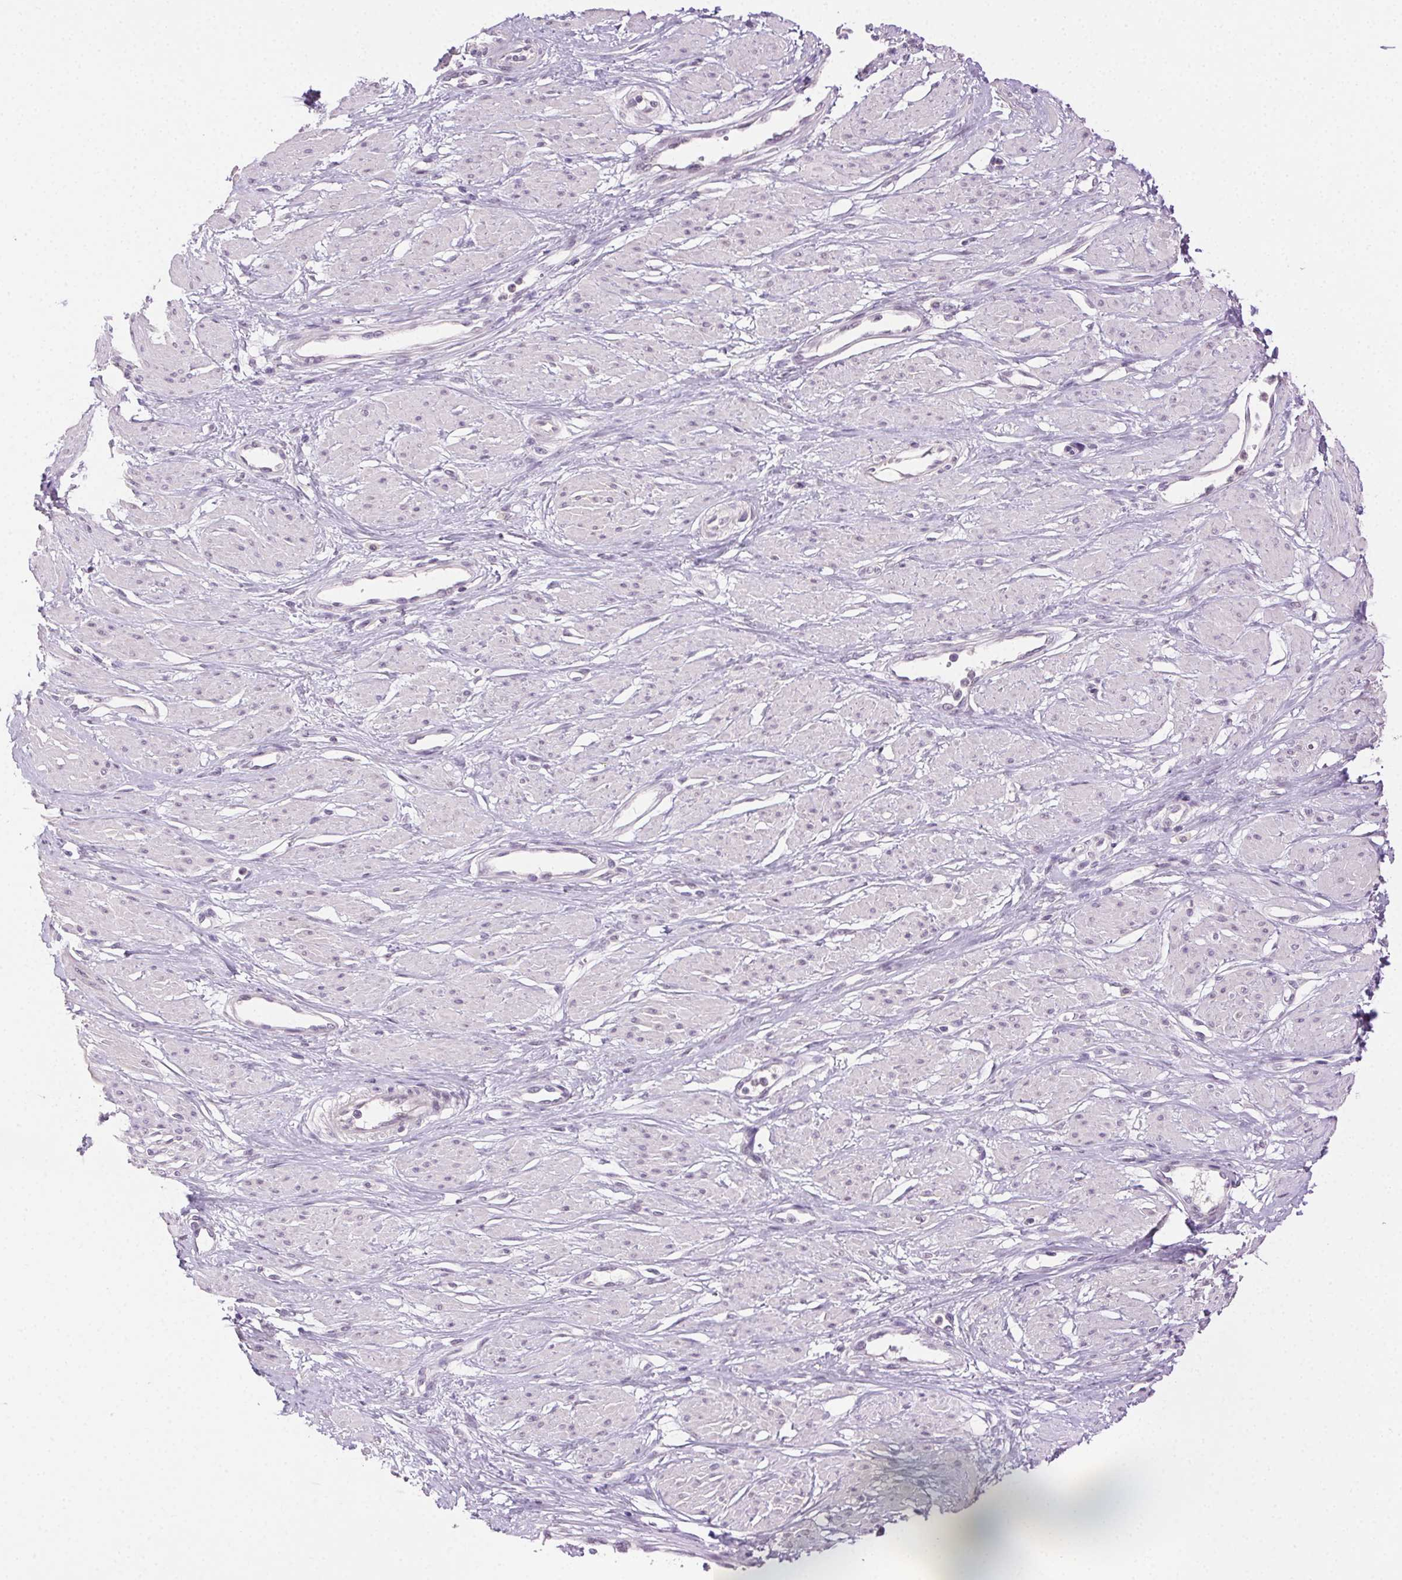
{"staining": {"intensity": "negative", "quantity": "none", "location": "none"}, "tissue": "smooth muscle", "cell_type": "Smooth muscle cells", "image_type": "normal", "snomed": [{"axis": "morphology", "description": "Normal tissue, NOS"}, {"axis": "topography", "description": "Smooth muscle"}, {"axis": "topography", "description": "Uterus"}], "caption": "Protein analysis of benign smooth muscle demonstrates no significant staining in smooth muscle cells. (DAB IHC with hematoxylin counter stain).", "gene": "CLDN10", "patient": {"sex": "female", "age": 39}}